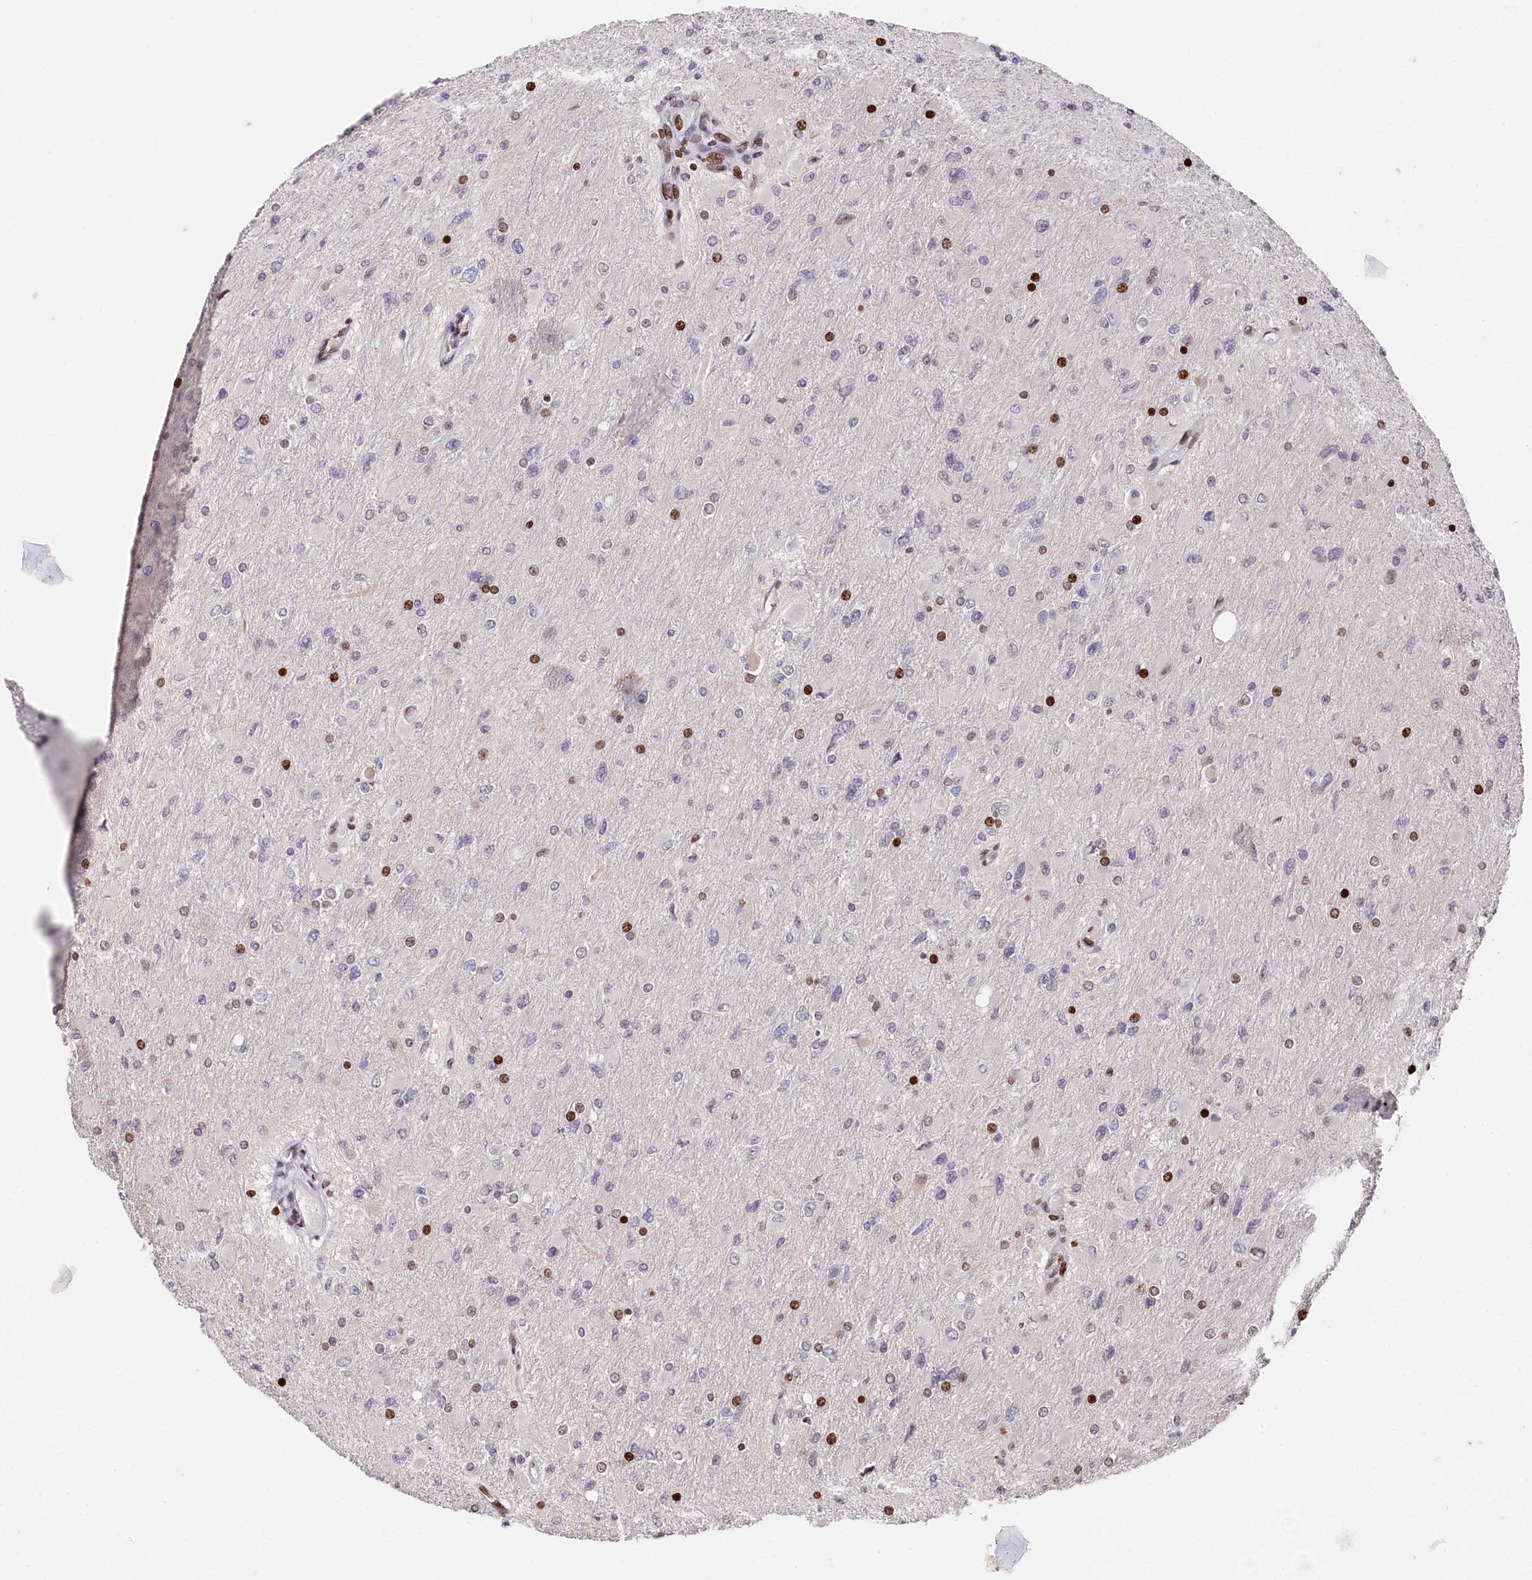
{"staining": {"intensity": "negative", "quantity": "none", "location": "none"}, "tissue": "glioma", "cell_type": "Tumor cells", "image_type": "cancer", "snomed": [{"axis": "morphology", "description": "Glioma, malignant, High grade"}, {"axis": "topography", "description": "Cerebral cortex"}], "caption": "DAB immunohistochemical staining of malignant glioma (high-grade) displays no significant positivity in tumor cells.", "gene": "MCF2L2", "patient": {"sex": "female", "age": 36}}